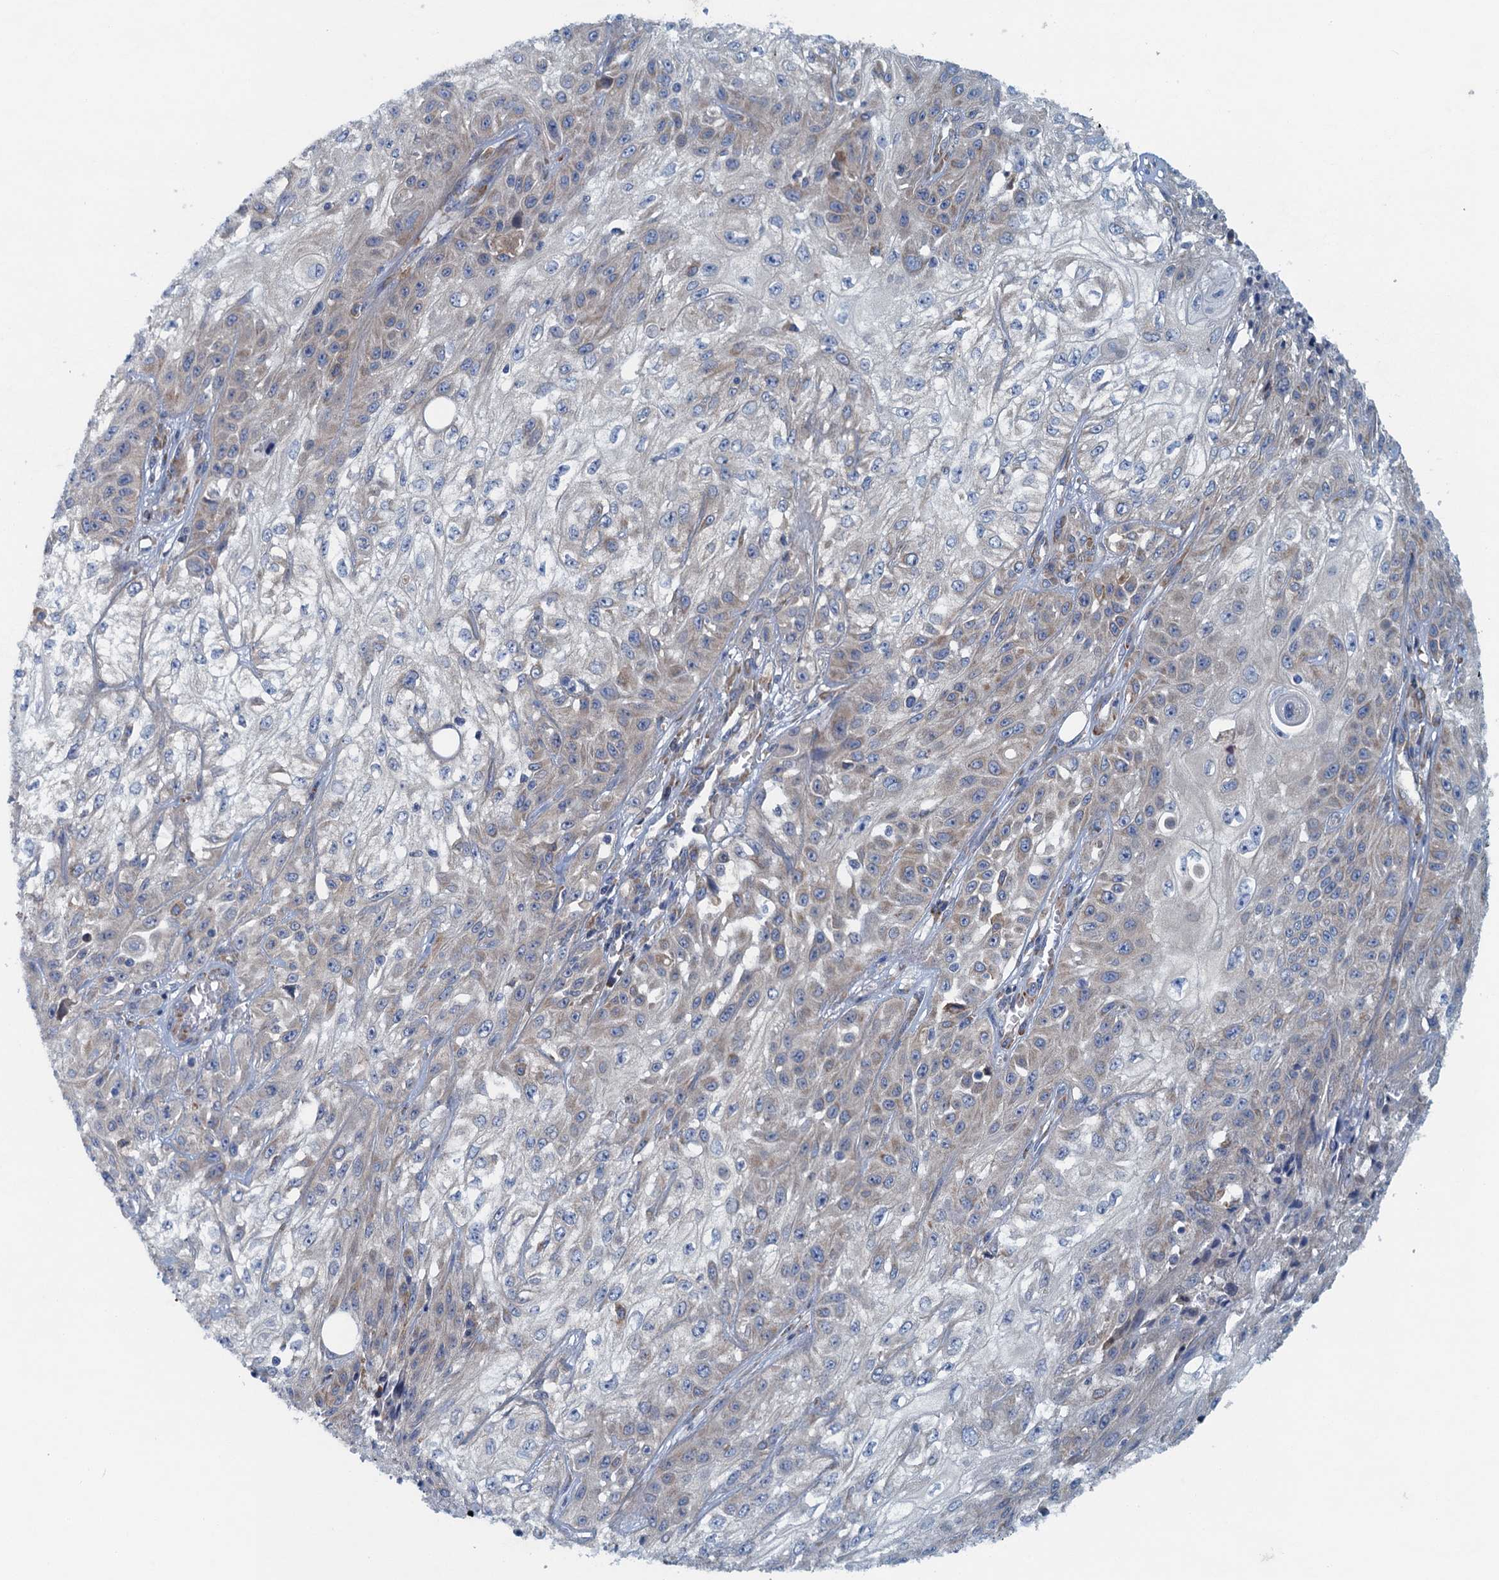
{"staining": {"intensity": "weak", "quantity": "<25%", "location": "cytoplasmic/membranous"}, "tissue": "skin cancer", "cell_type": "Tumor cells", "image_type": "cancer", "snomed": [{"axis": "morphology", "description": "Squamous cell carcinoma, NOS"}, {"axis": "morphology", "description": "Squamous cell carcinoma, metastatic, NOS"}, {"axis": "topography", "description": "Skin"}, {"axis": "topography", "description": "Lymph node"}], "caption": "Protein analysis of skin squamous cell carcinoma exhibits no significant expression in tumor cells.", "gene": "MYDGF", "patient": {"sex": "male", "age": 75}}